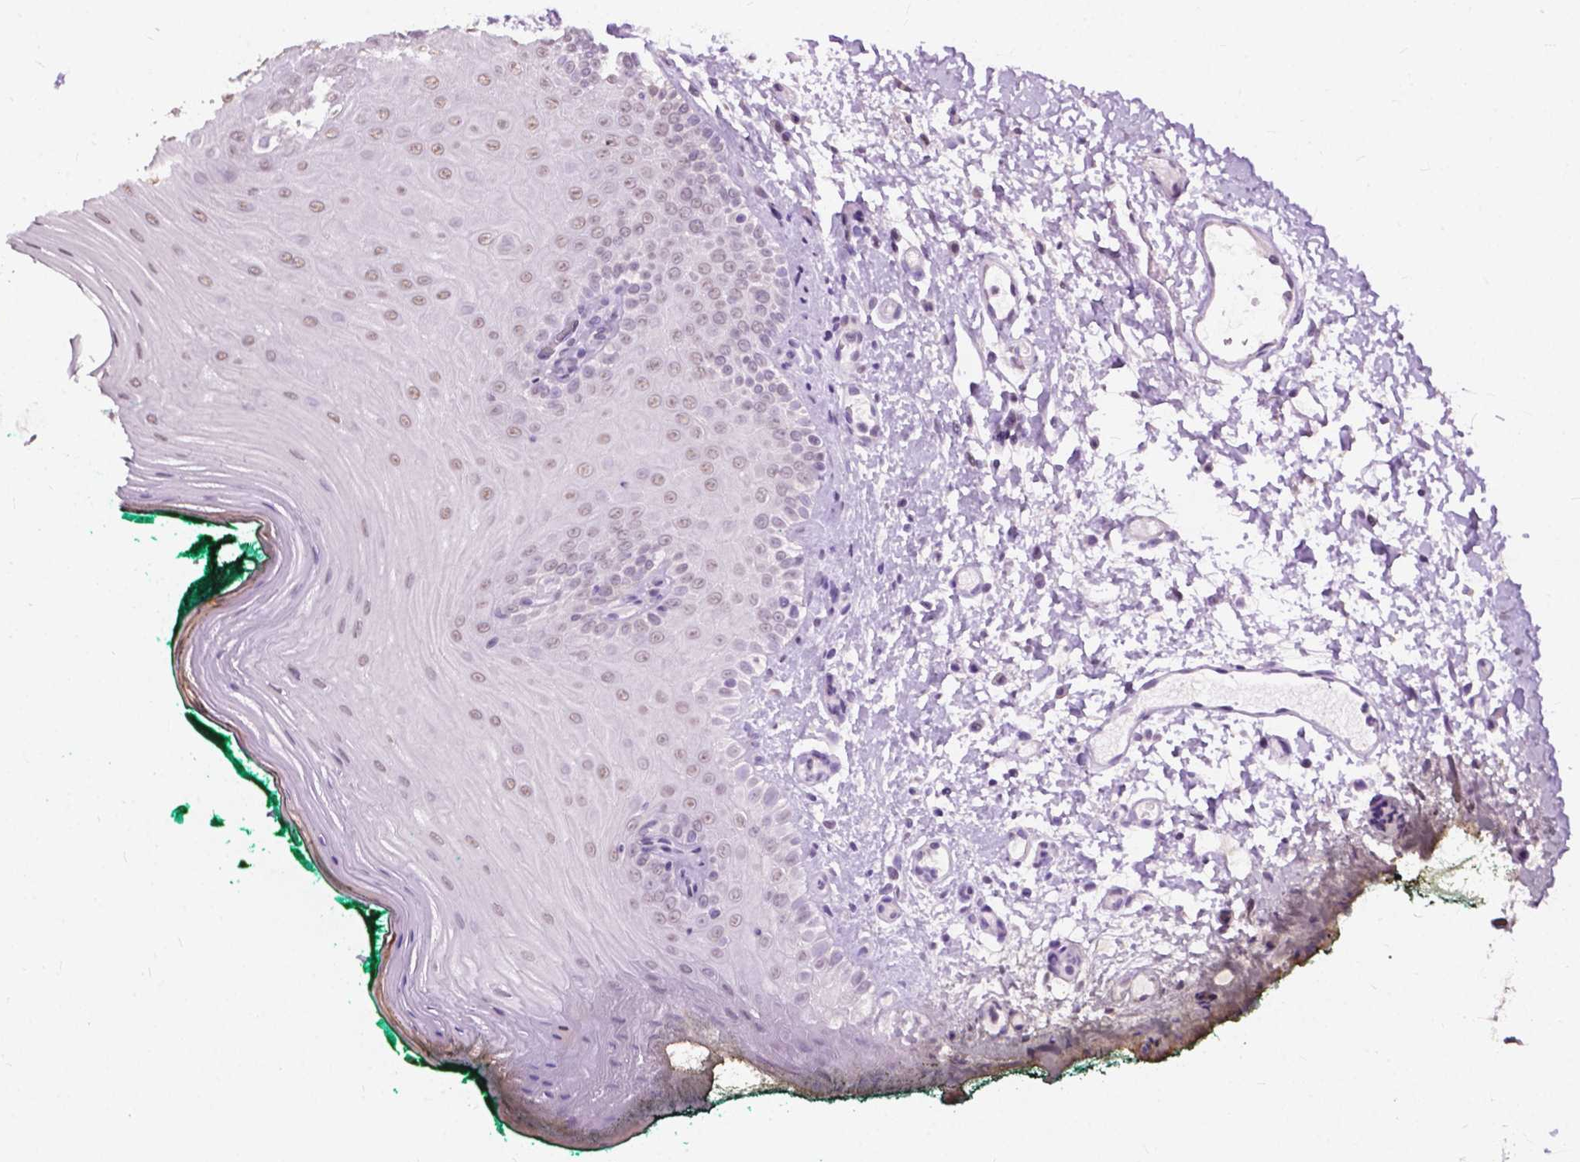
{"staining": {"intensity": "negative", "quantity": "none", "location": "none"}, "tissue": "oral mucosa", "cell_type": "Squamous epithelial cells", "image_type": "normal", "snomed": [{"axis": "morphology", "description": "Normal tissue, NOS"}, {"axis": "topography", "description": "Oral tissue"}], "caption": "Immunohistochemical staining of normal human oral mucosa exhibits no significant staining in squamous epithelial cells. The staining is performed using DAB brown chromogen with nuclei counter-stained in using hematoxylin.", "gene": "GPR37L1", "patient": {"sex": "female", "age": 83}}